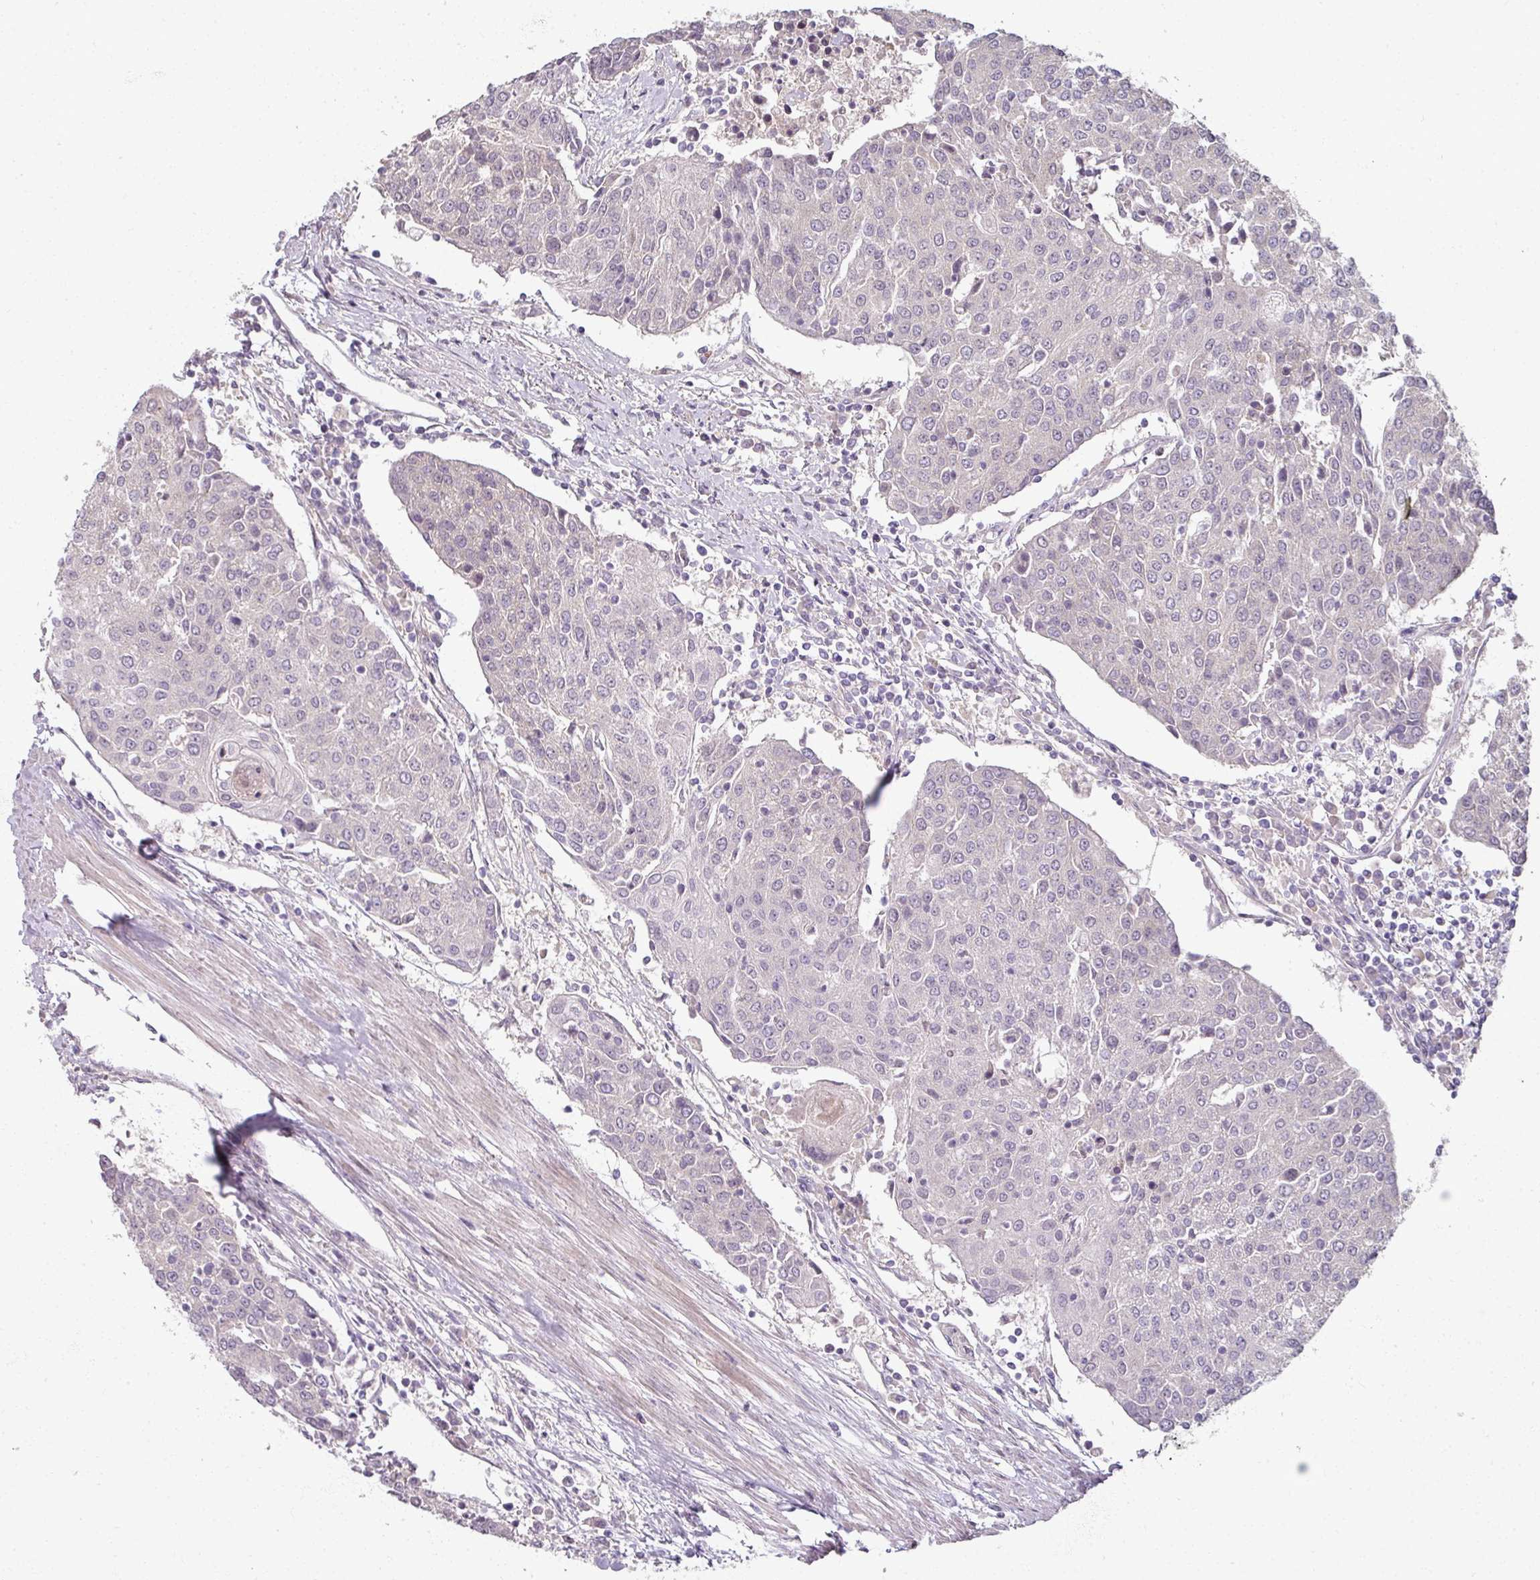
{"staining": {"intensity": "negative", "quantity": "none", "location": "none"}, "tissue": "urothelial cancer", "cell_type": "Tumor cells", "image_type": "cancer", "snomed": [{"axis": "morphology", "description": "Urothelial carcinoma, High grade"}, {"axis": "topography", "description": "Urinary bladder"}], "caption": "Immunohistochemistry histopathology image of neoplastic tissue: high-grade urothelial carcinoma stained with DAB (3,3'-diaminobenzidine) shows no significant protein staining in tumor cells. The staining is performed using DAB brown chromogen with nuclei counter-stained in using hematoxylin.", "gene": "MYMK", "patient": {"sex": "female", "age": 85}}